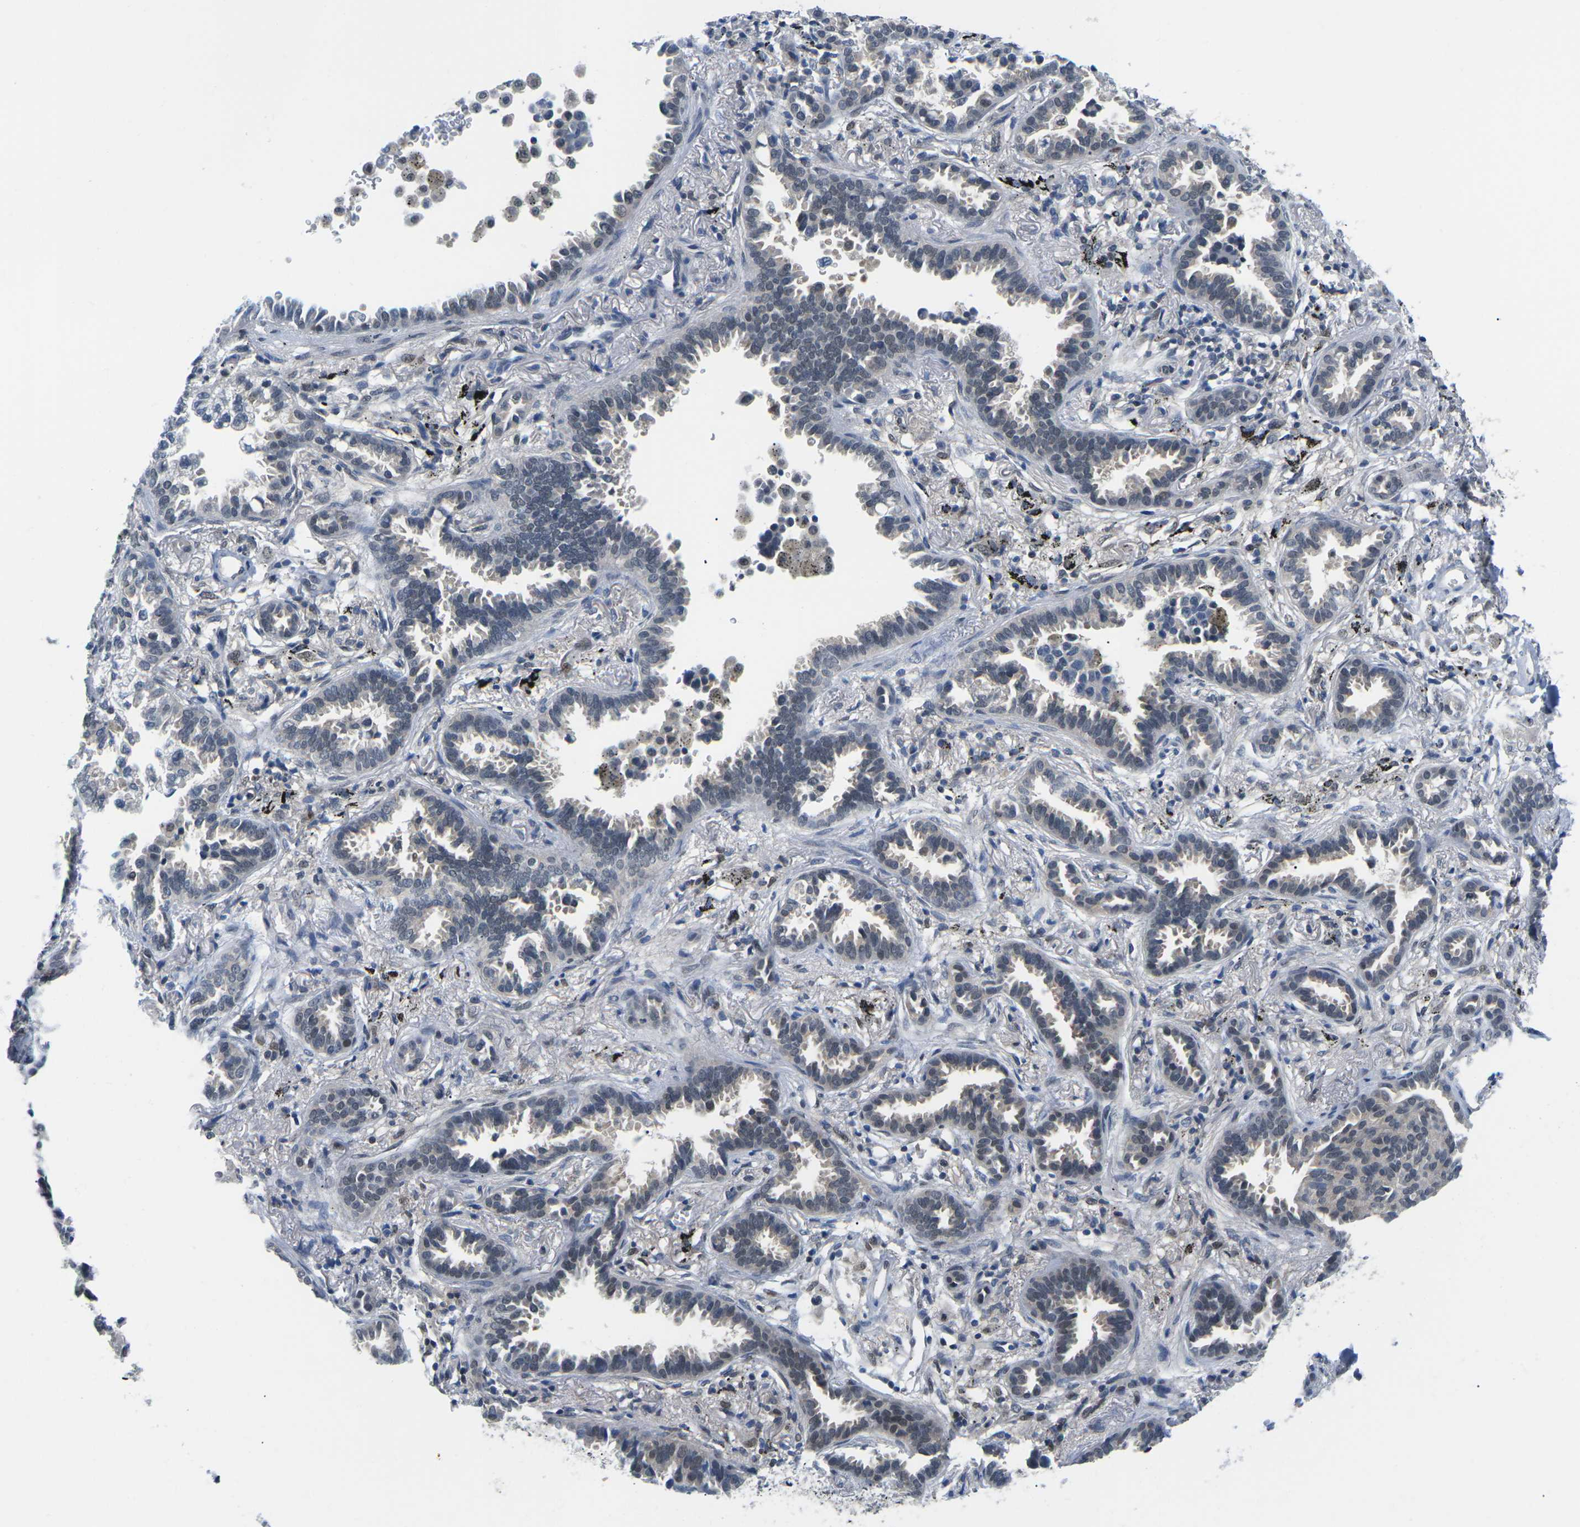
{"staining": {"intensity": "negative", "quantity": "none", "location": "none"}, "tissue": "lung cancer", "cell_type": "Tumor cells", "image_type": "cancer", "snomed": [{"axis": "morphology", "description": "Normal tissue, NOS"}, {"axis": "morphology", "description": "Adenocarcinoma, NOS"}, {"axis": "topography", "description": "Lung"}], "caption": "Micrograph shows no protein expression in tumor cells of lung cancer tissue.", "gene": "UBA7", "patient": {"sex": "male", "age": 59}}